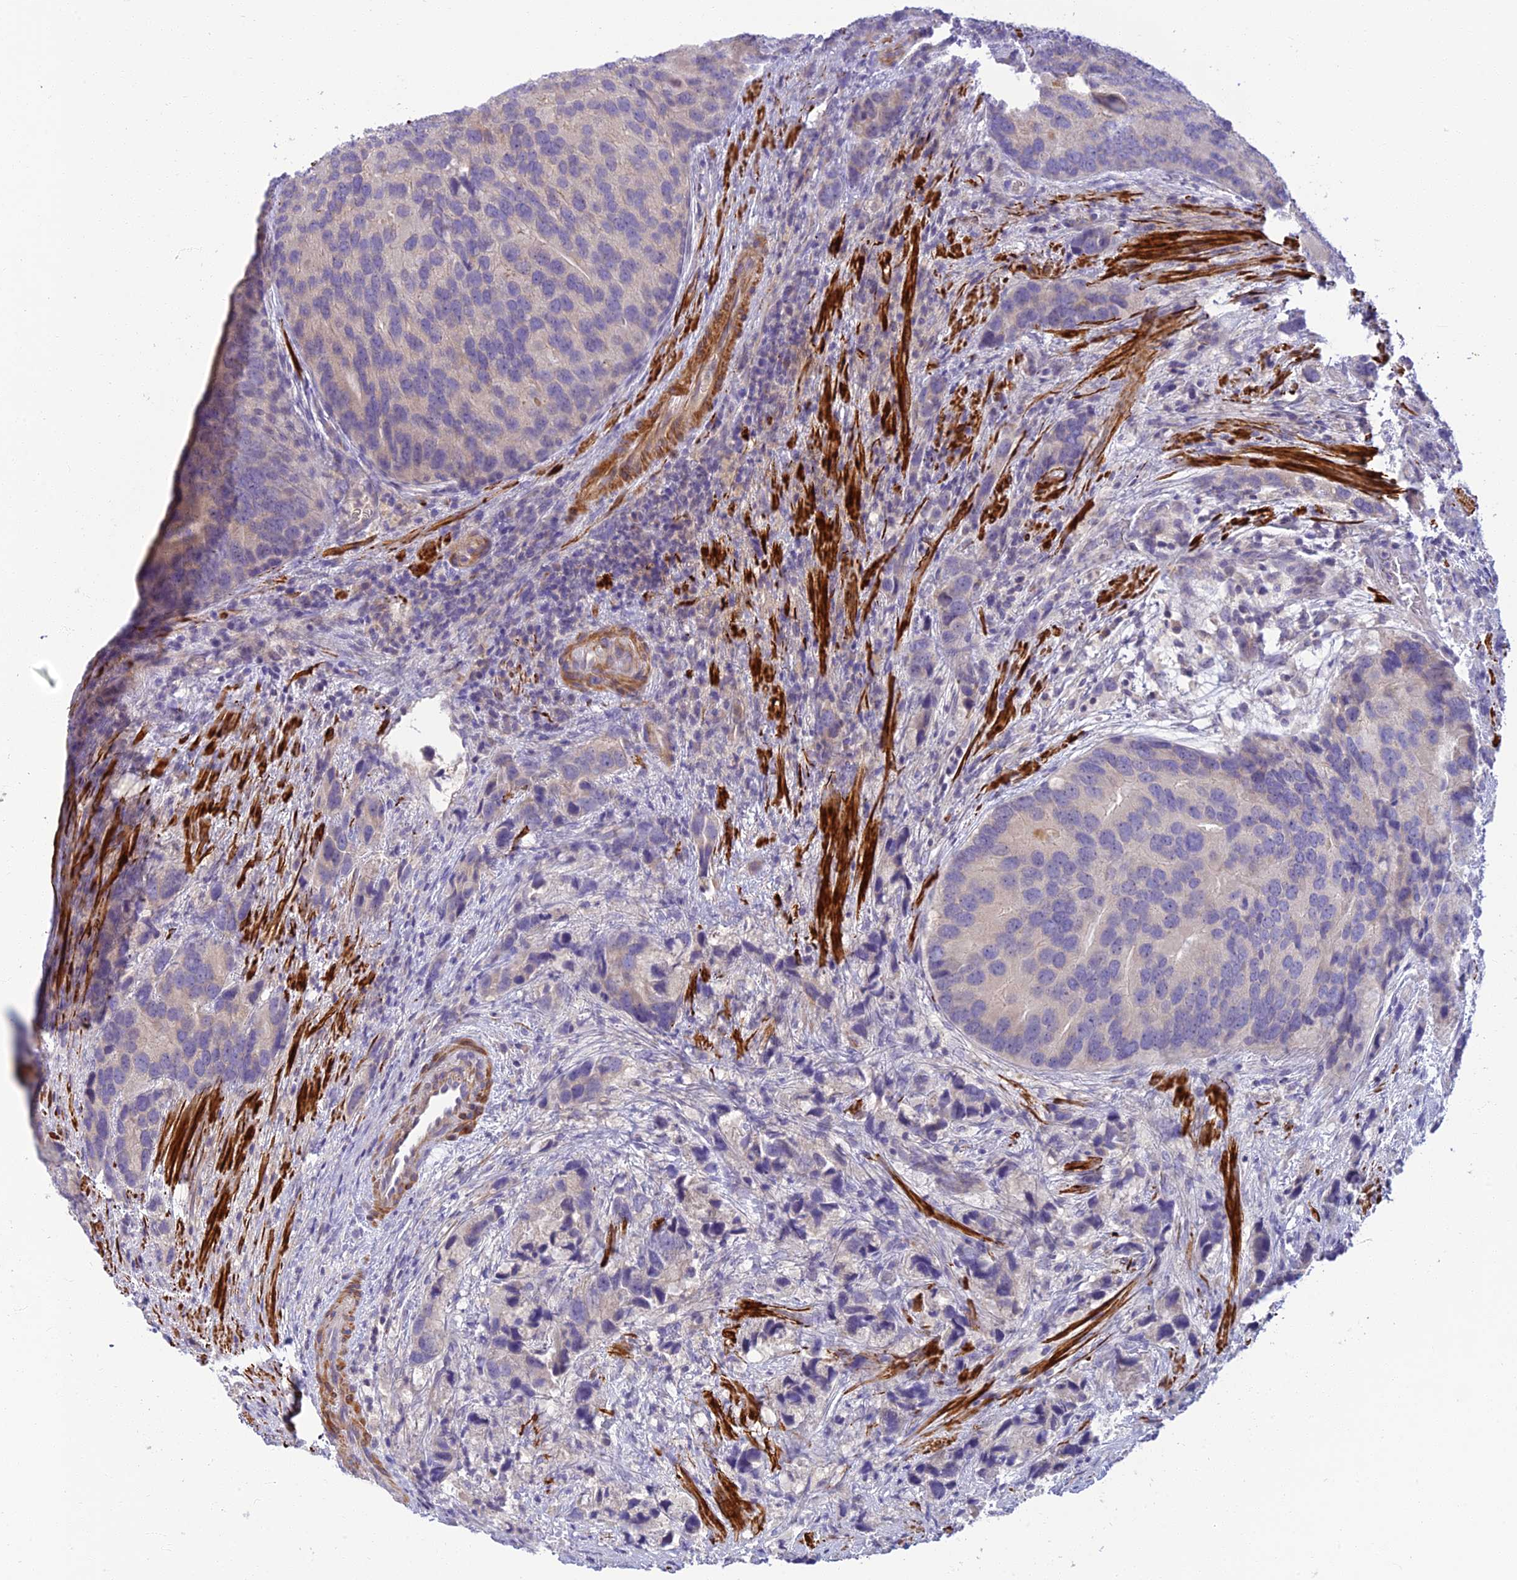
{"staining": {"intensity": "negative", "quantity": "none", "location": "none"}, "tissue": "prostate cancer", "cell_type": "Tumor cells", "image_type": "cancer", "snomed": [{"axis": "morphology", "description": "Adenocarcinoma, High grade"}, {"axis": "topography", "description": "Prostate"}], "caption": "This is an immunohistochemistry image of human prostate cancer (adenocarcinoma (high-grade)). There is no expression in tumor cells.", "gene": "CLIP4", "patient": {"sex": "male", "age": 62}}